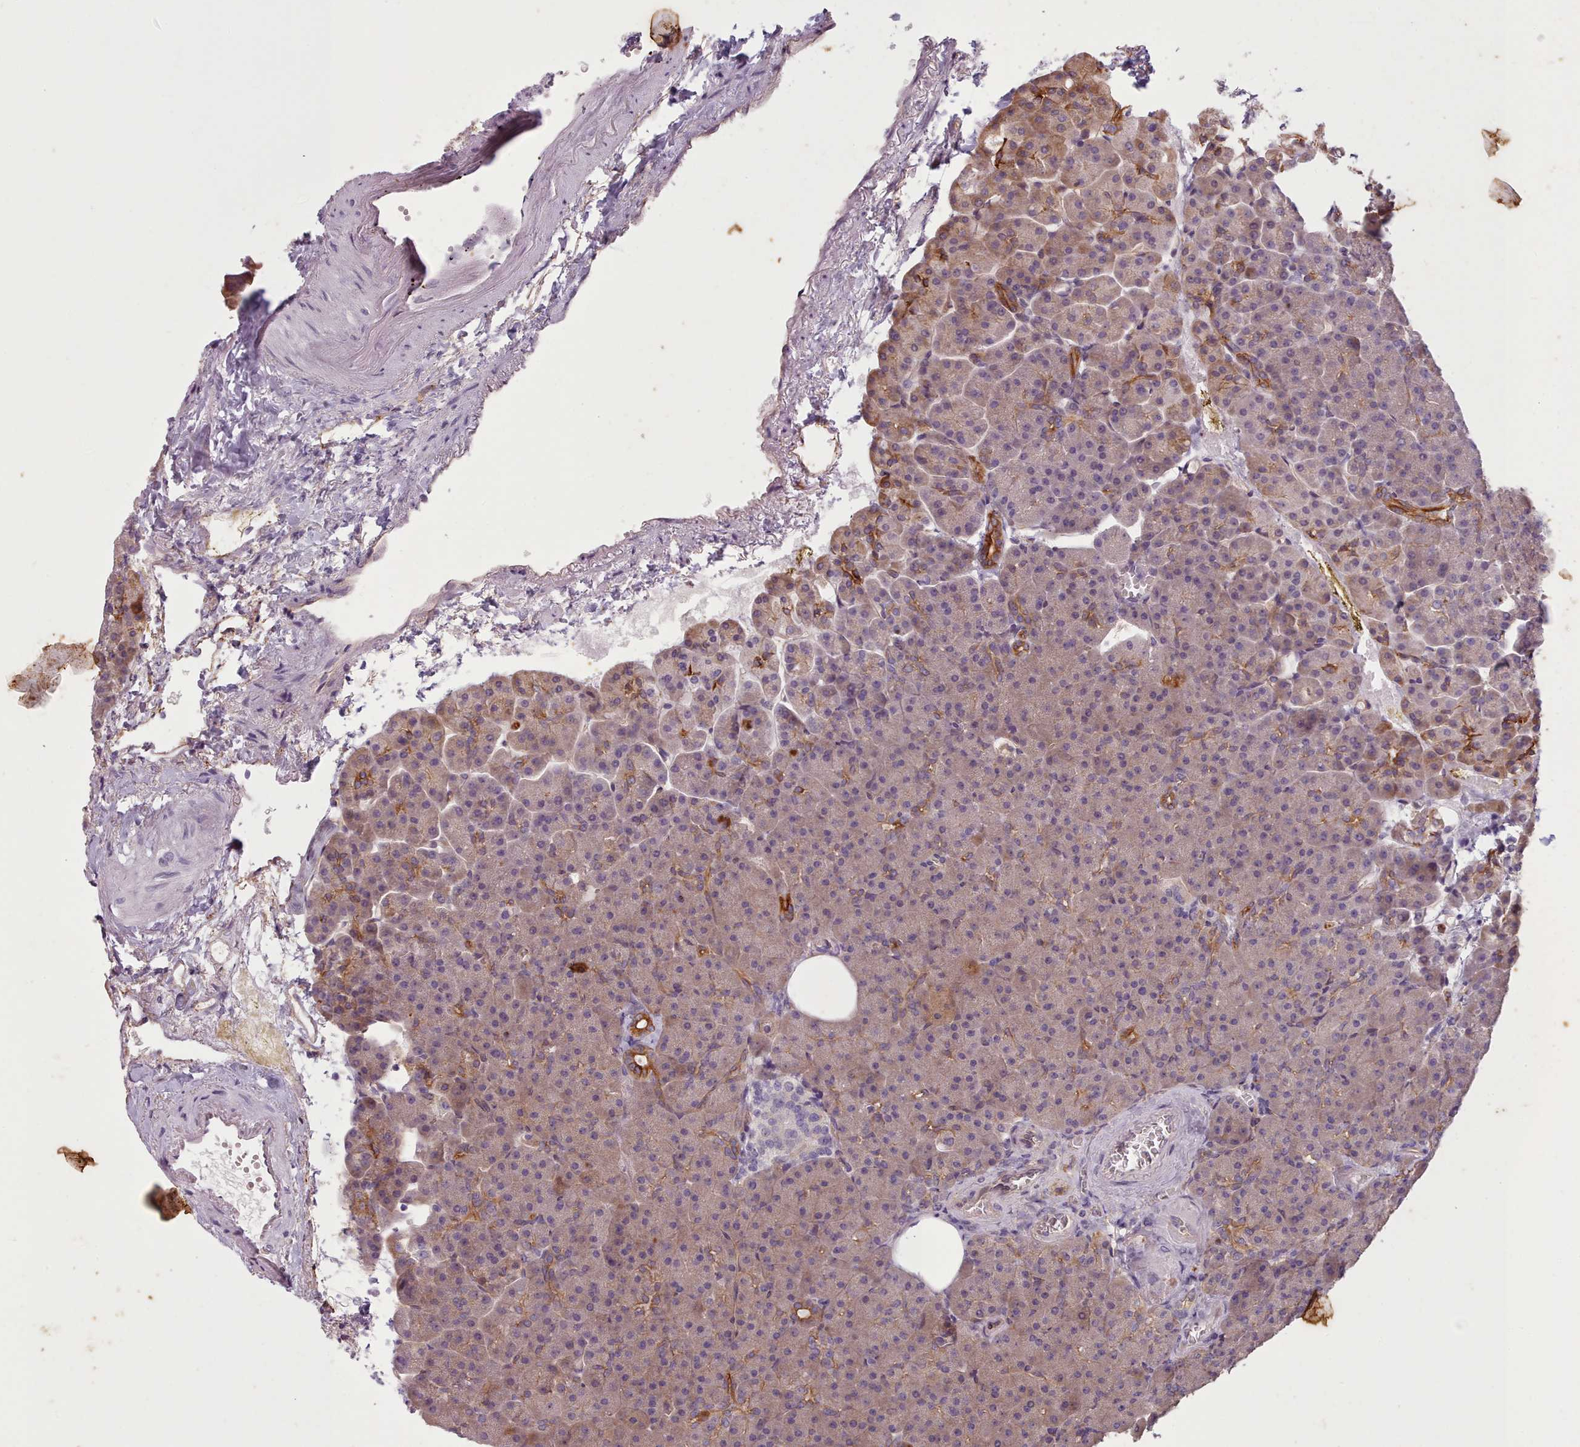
{"staining": {"intensity": "moderate", "quantity": "25%-75%", "location": "cytoplasmic/membranous"}, "tissue": "pancreas", "cell_type": "Exocrine glandular cells", "image_type": "normal", "snomed": [{"axis": "morphology", "description": "Normal tissue, NOS"}, {"axis": "topography", "description": "Pancreas"}], "caption": "Protein staining reveals moderate cytoplasmic/membranous staining in about 25%-75% of exocrine glandular cells in benign pancreas. (DAB (3,3'-diaminobenzidine) = brown stain, brightfield microscopy at high magnification).", "gene": "PLD4", "patient": {"sex": "female", "age": 74}}